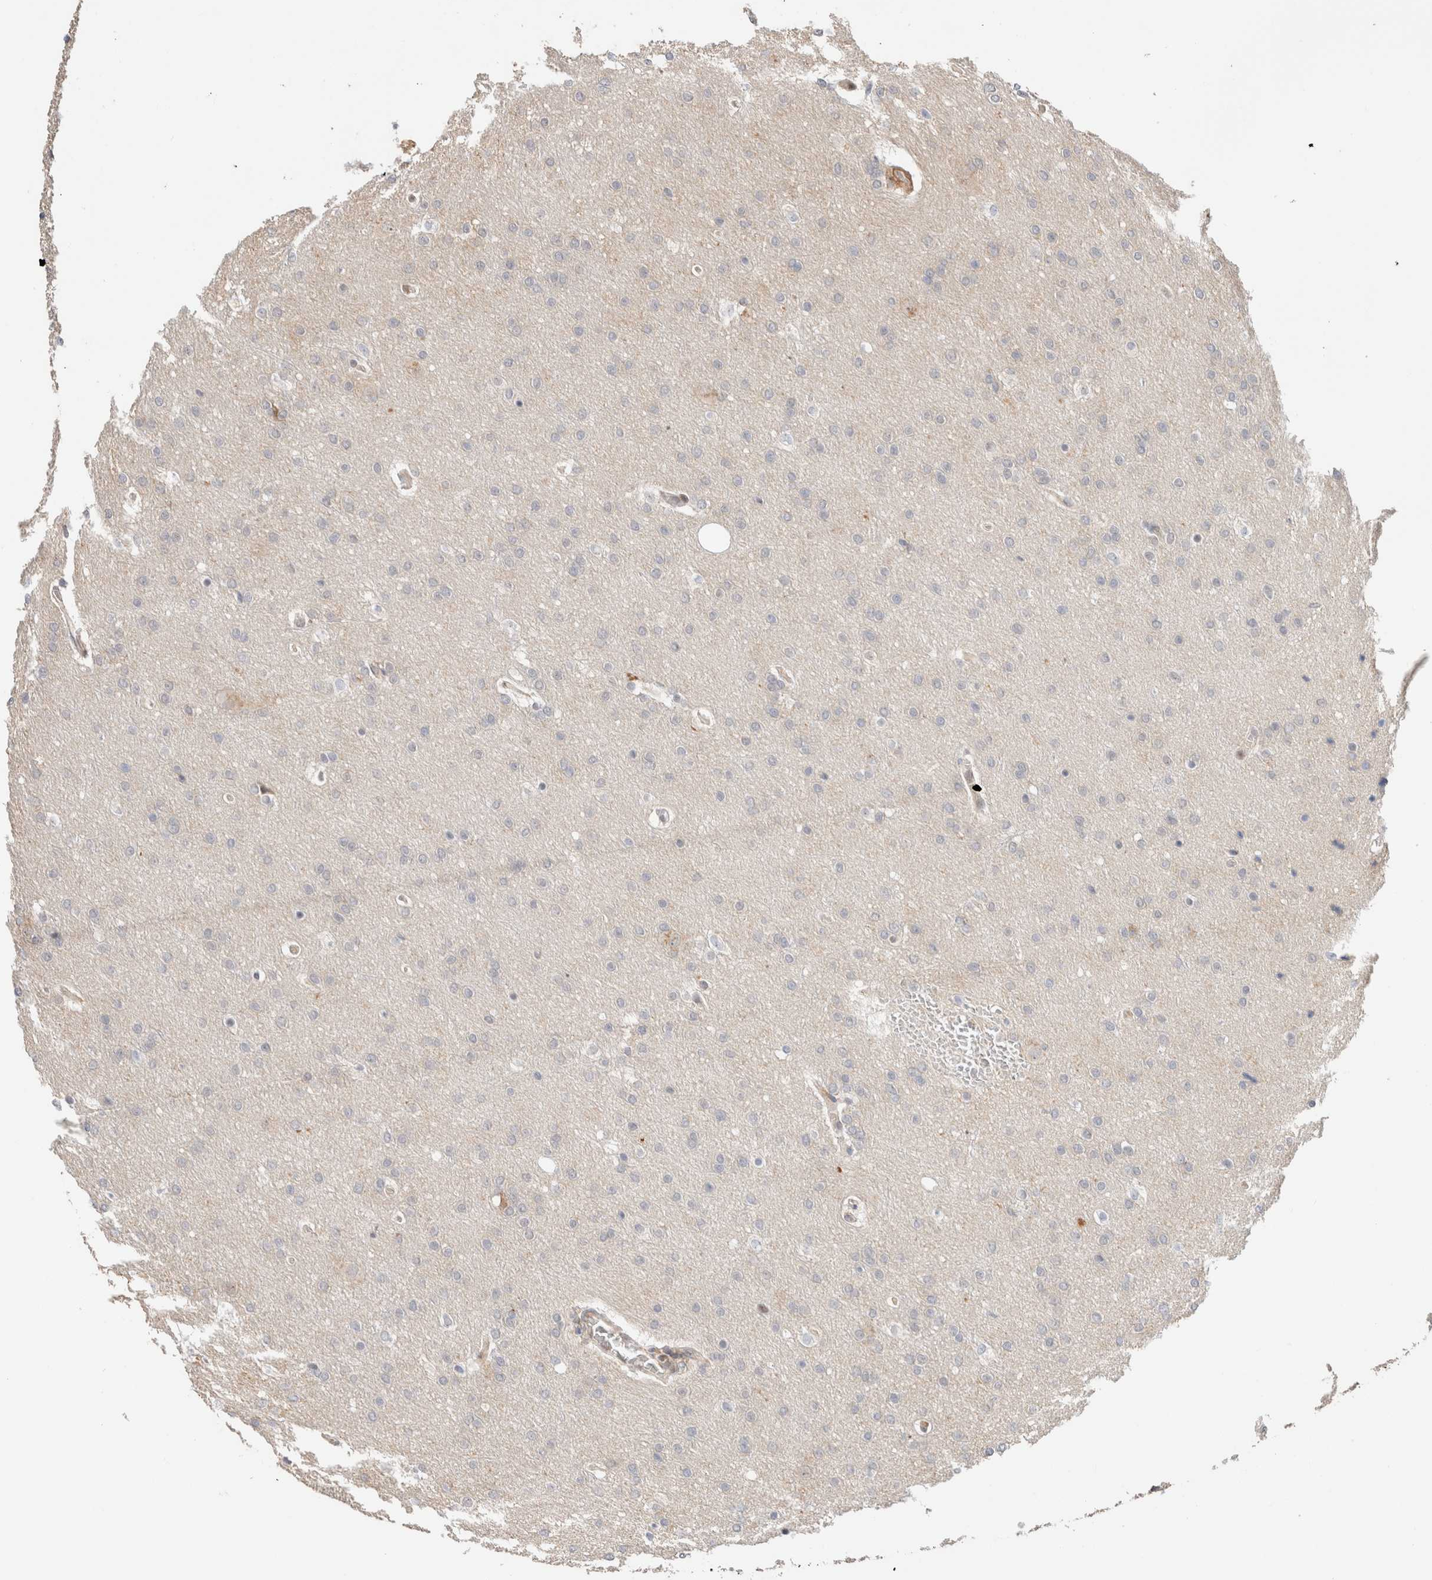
{"staining": {"intensity": "negative", "quantity": "none", "location": "none"}, "tissue": "glioma", "cell_type": "Tumor cells", "image_type": "cancer", "snomed": [{"axis": "morphology", "description": "Glioma, malignant, Low grade"}, {"axis": "topography", "description": "Brain"}], "caption": "IHC micrograph of human glioma stained for a protein (brown), which reveals no expression in tumor cells.", "gene": "ID3", "patient": {"sex": "female", "age": 37}}